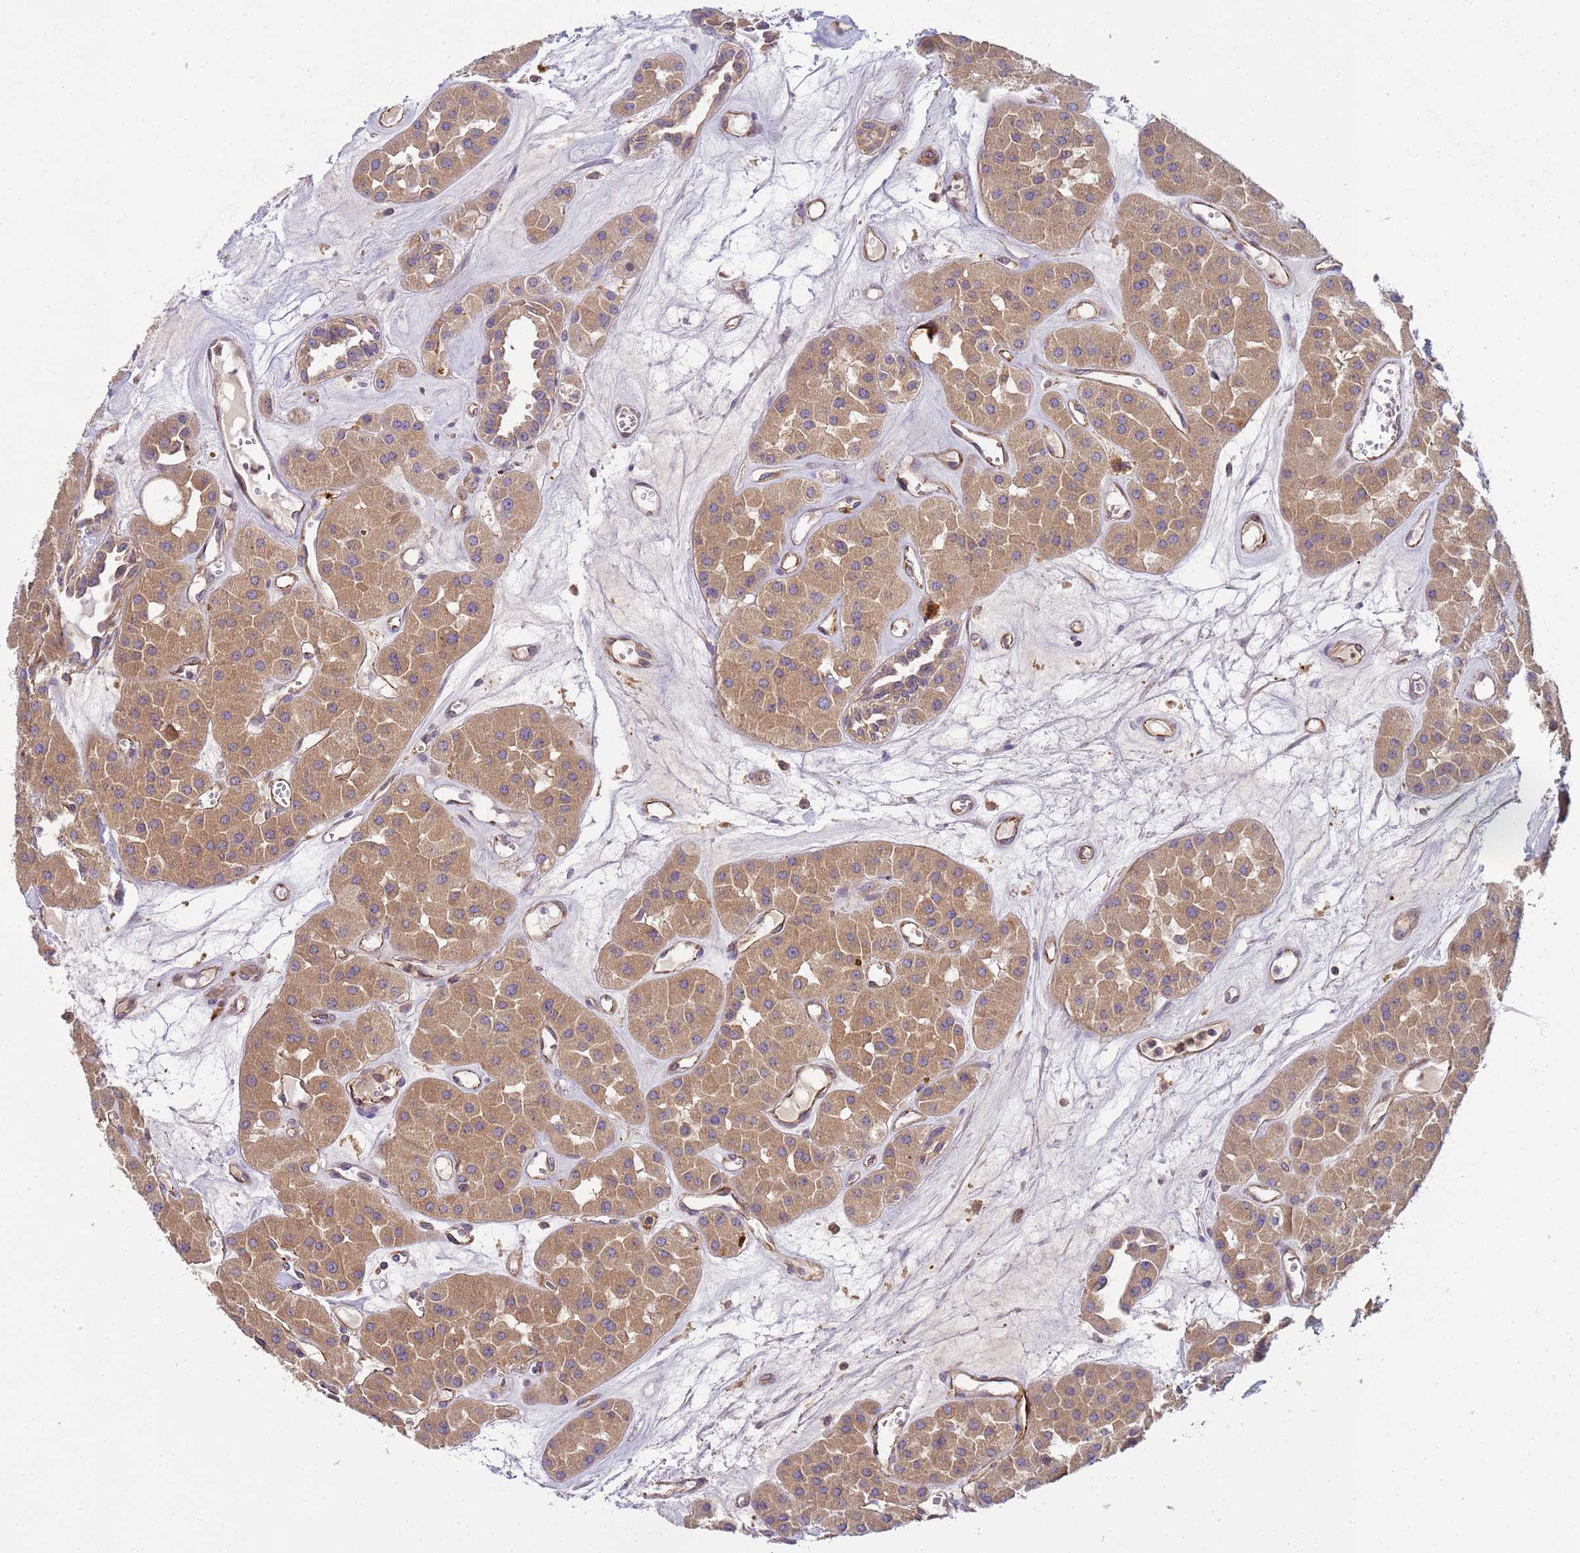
{"staining": {"intensity": "moderate", "quantity": ">75%", "location": "cytoplasmic/membranous"}, "tissue": "renal cancer", "cell_type": "Tumor cells", "image_type": "cancer", "snomed": [{"axis": "morphology", "description": "Carcinoma, NOS"}, {"axis": "topography", "description": "Kidney"}], "caption": "Renal cancer (carcinoma) stained with a protein marker demonstrates moderate staining in tumor cells.", "gene": "RAB10", "patient": {"sex": "female", "age": 75}}